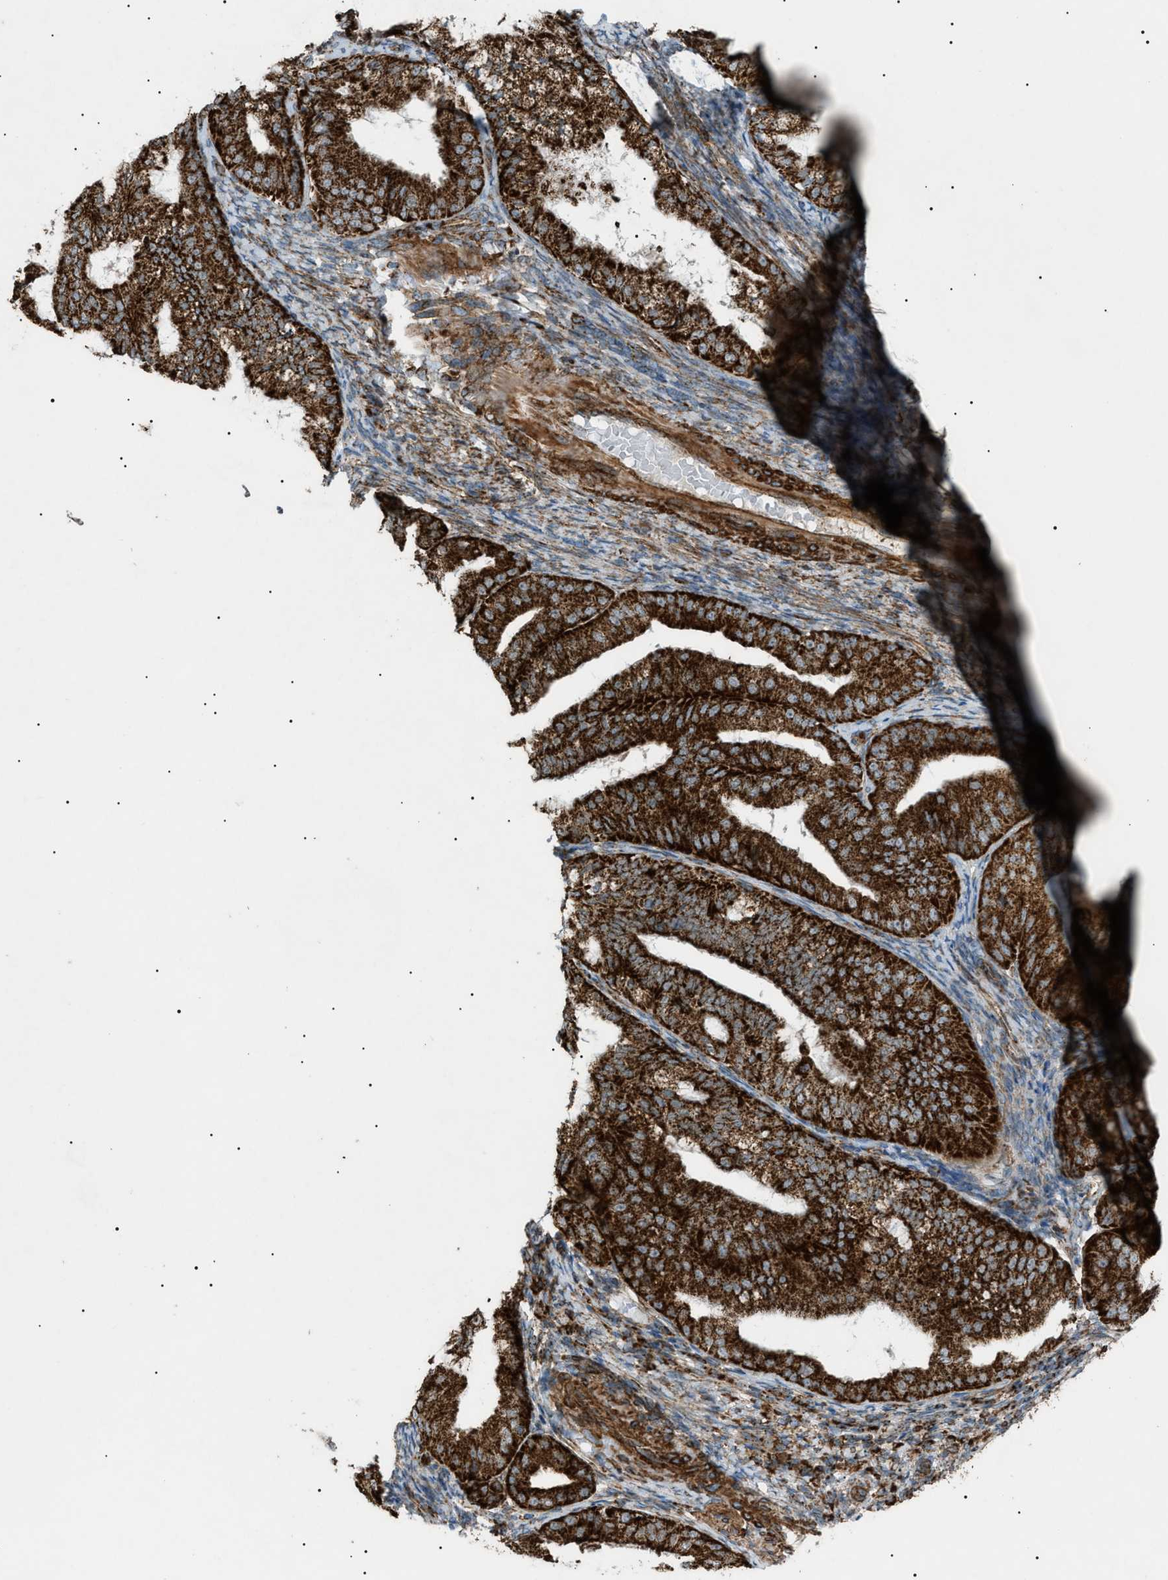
{"staining": {"intensity": "strong", "quantity": ">75%", "location": "cytoplasmic/membranous"}, "tissue": "endometrial cancer", "cell_type": "Tumor cells", "image_type": "cancer", "snomed": [{"axis": "morphology", "description": "Adenocarcinoma, NOS"}, {"axis": "topography", "description": "Endometrium"}], "caption": "IHC staining of adenocarcinoma (endometrial), which reveals high levels of strong cytoplasmic/membranous staining in approximately >75% of tumor cells indicating strong cytoplasmic/membranous protein expression. The staining was performed using DAB (3,3'-diaminobenzidine) (brown) for protein detection and nuclei were counterstained in hematoxylin (blue).", "gene": "C1GALT1C1", "patient": {"sex": "female", "age": 63}}